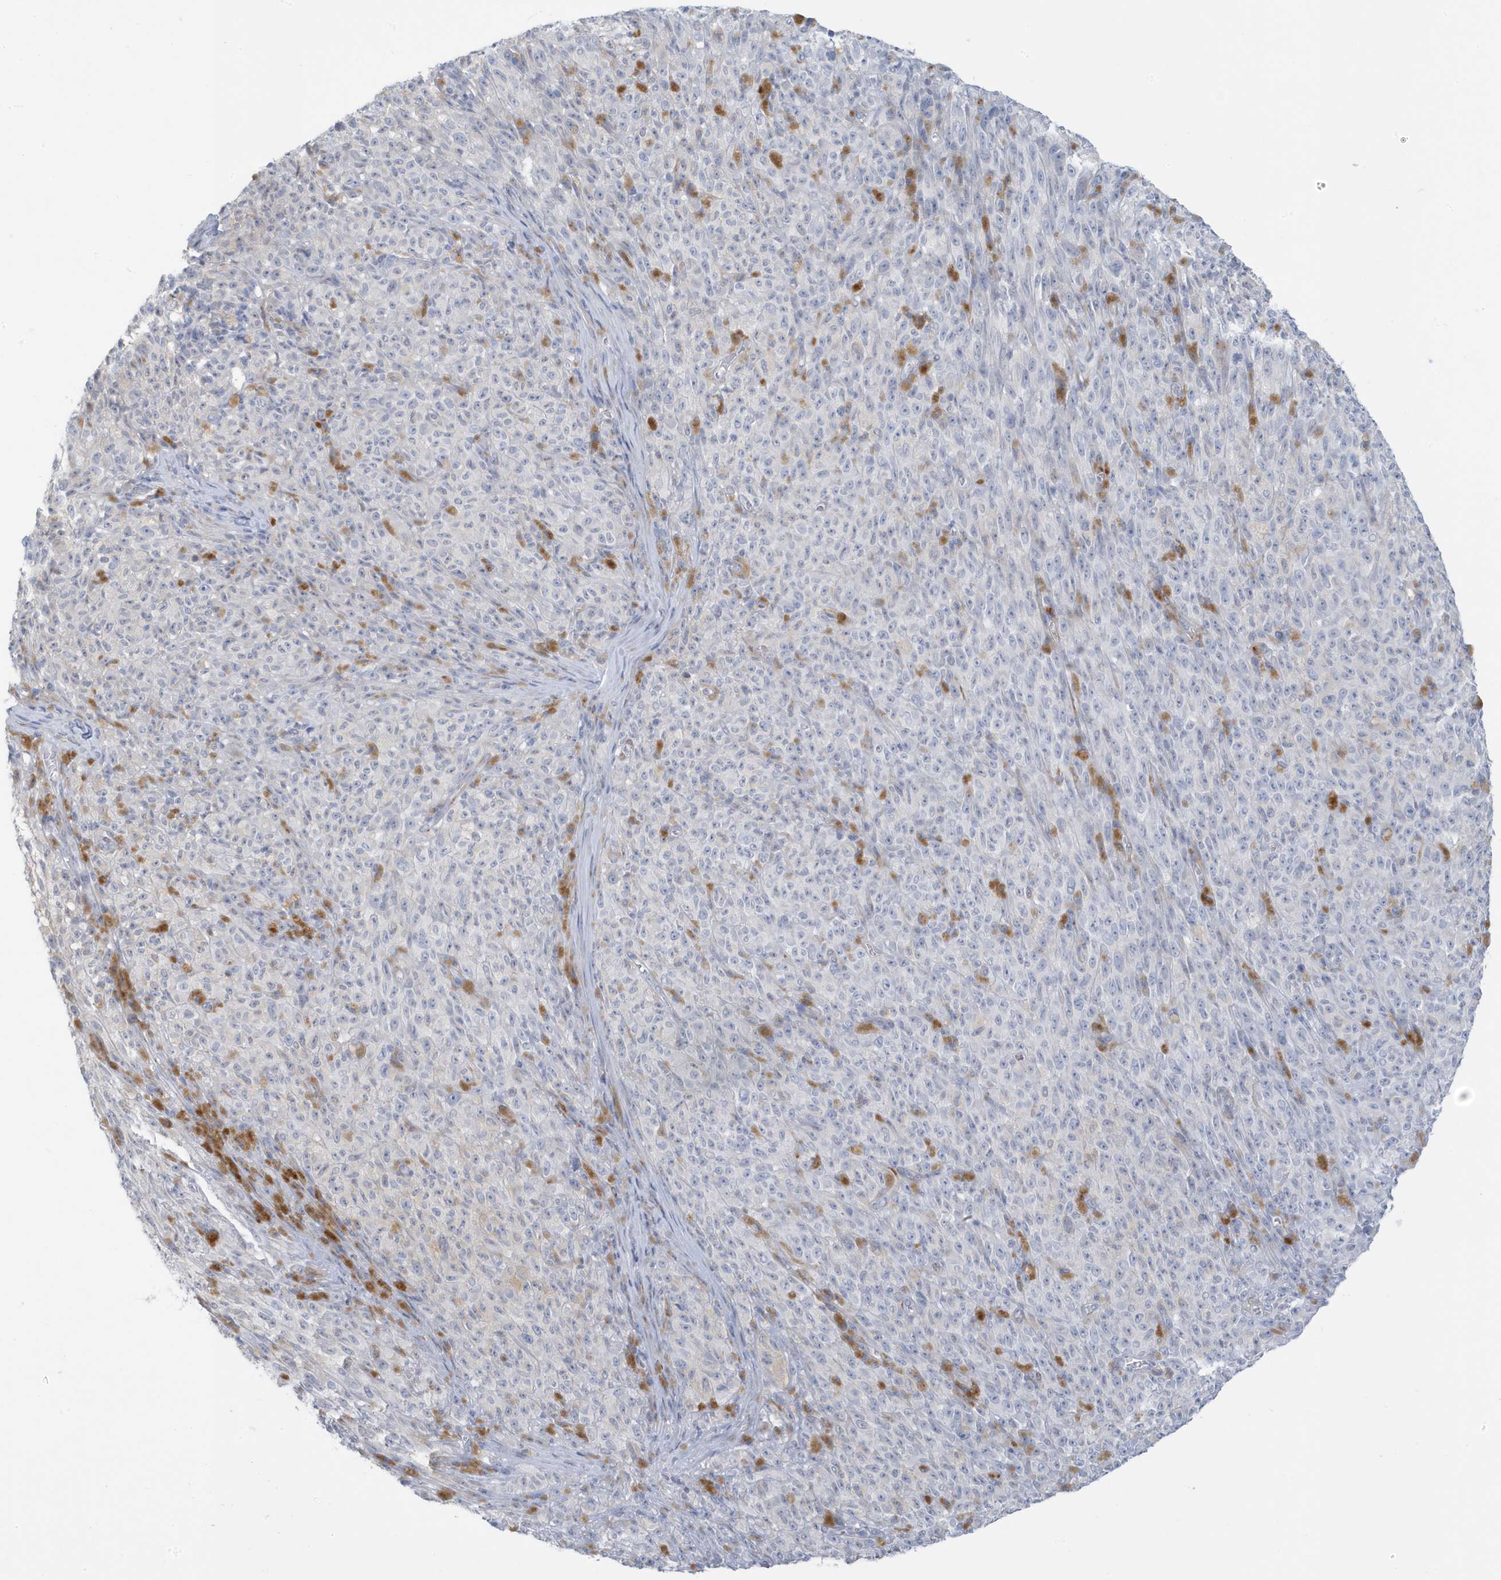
{"staining": {"intensity": "negative", "quantity": "none", "location": "none"}, "tissue": "melanoma", "cell_type": "Tumor cells", "image_type": "cancer", "snomed": [{"axis": "morphology", "description": "Malignant melanoma, NOS"}, {"axis": "topography", "description": "Skin"}], "caption": "Melanoma was stained to show a protein in brown. There is no significant staining in tumor cells.", "gene": "PERM1", "patient": {"sex": "female", "age": 82}}